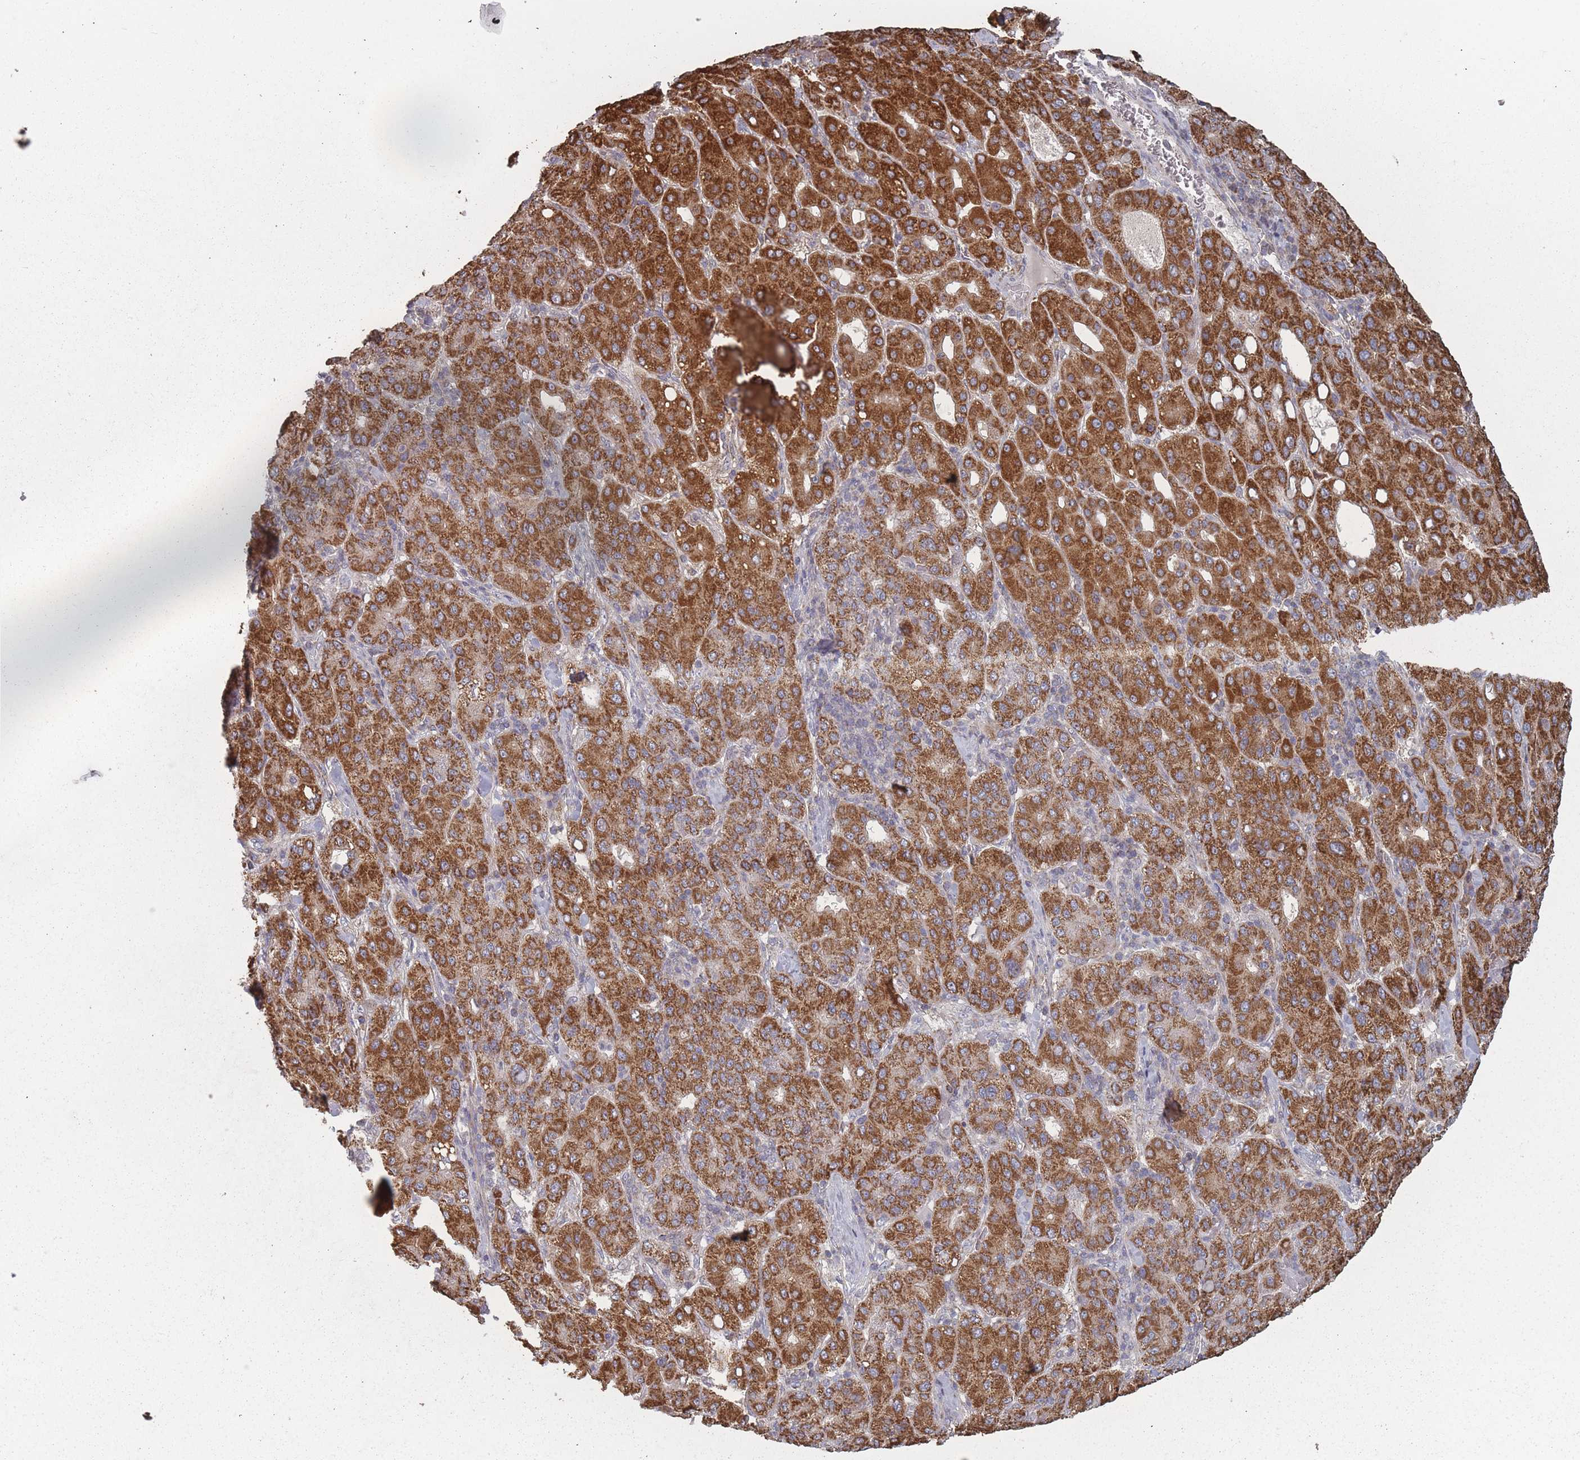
{"staining": {"intensity": "strong", "quantity": ">75%", "location": "cytoplasmic/membranous"}, "tissue": "liver cancer", "cell_type": "Tumor cells", "image_type": "cancer", "snomed": [{"axis": "morphology", "description": "Carcinoma, Hepatocellular, NOS"}, {"axis": "topography", "description": "Liver"}], "caption": "Liver cancer (hepatocellular carcinoma) stained for a protein demonstrates strong cytoplasmic/membranous positivity in tumor cells.", "gene": "PSMB3", "patient": {"sex": "male", "age": 65}}